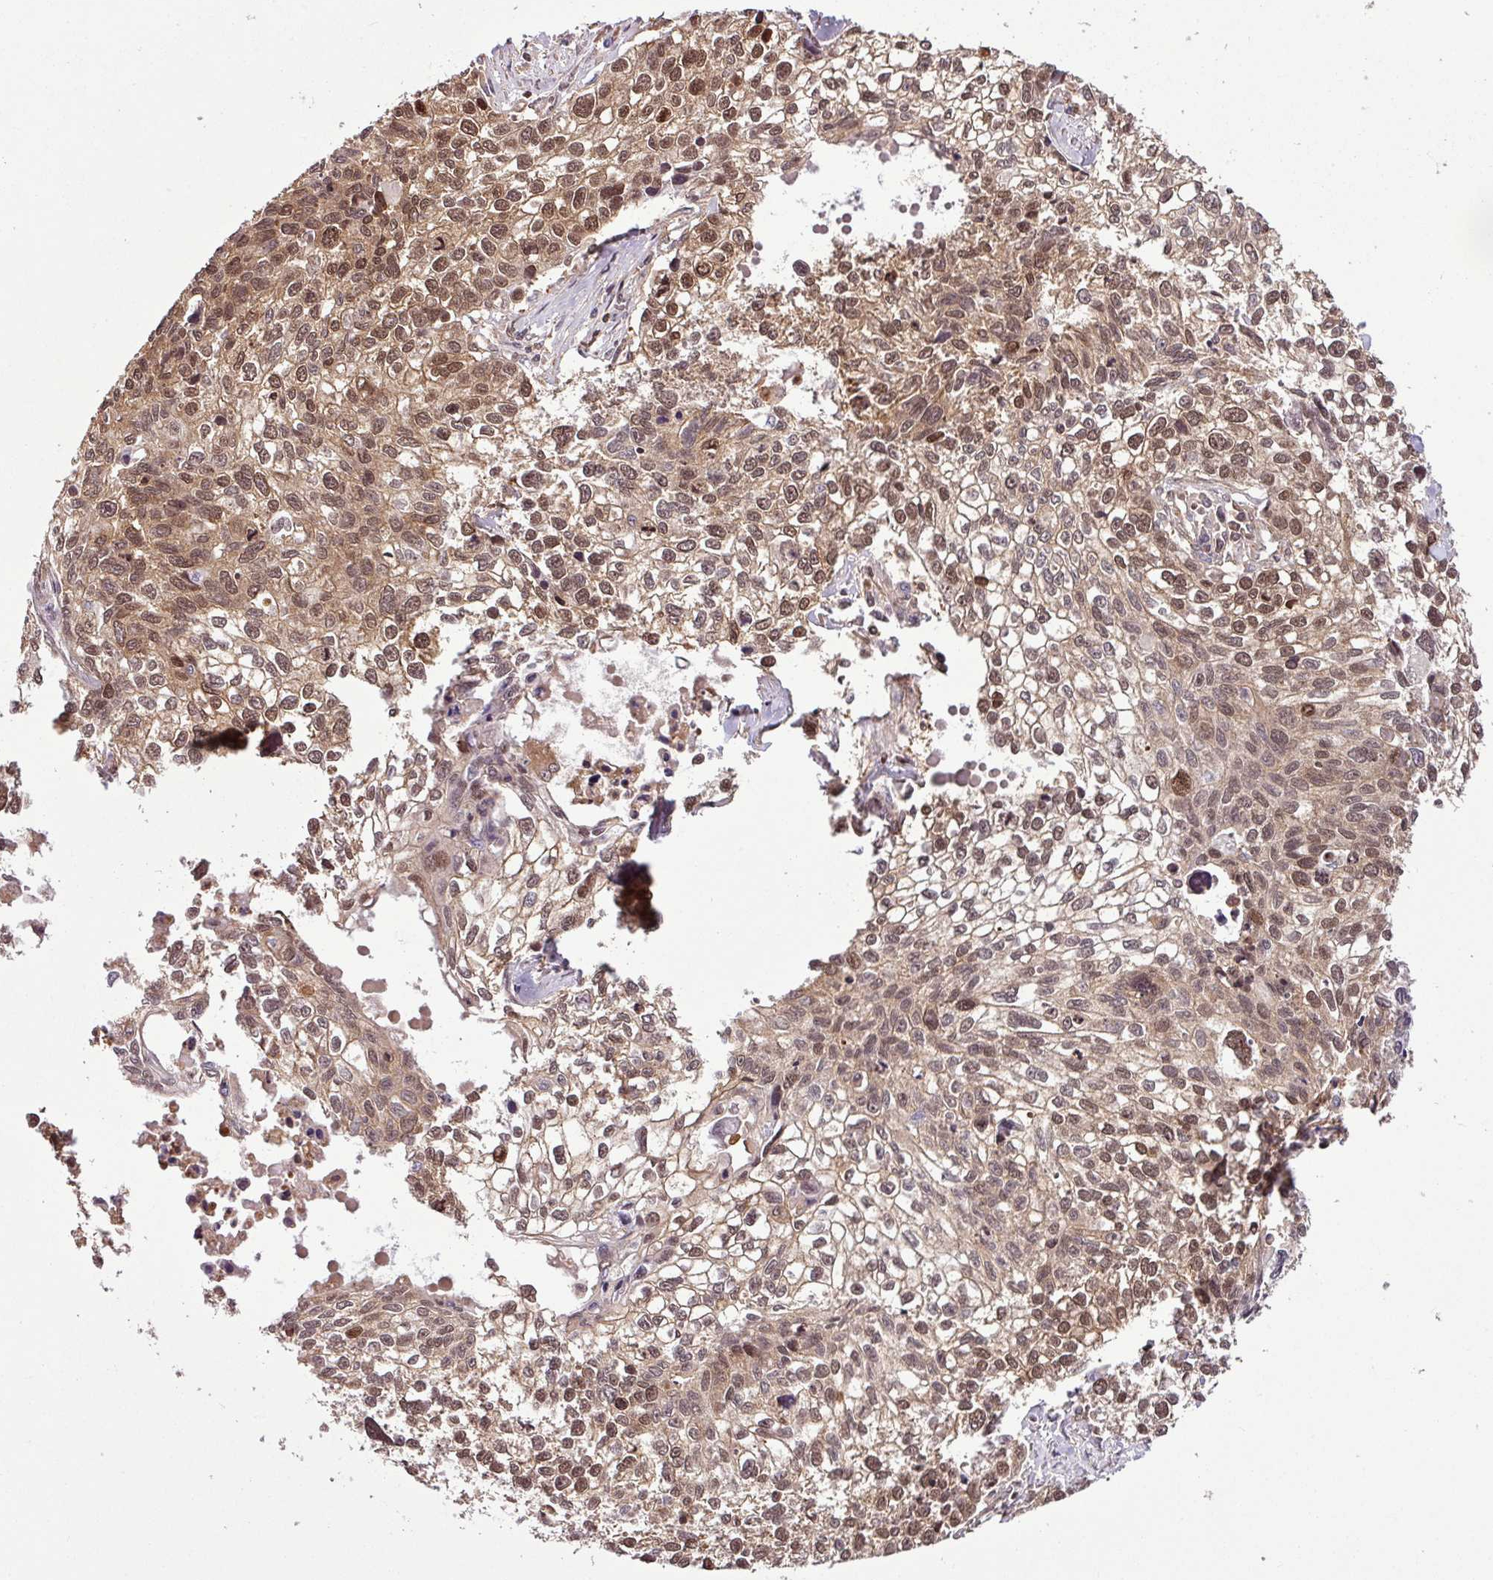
{"staining": {"intensity": "moderate", "quantity": ">75%", "location": "cytoplasmic/membranous,nuclear"}, "tissue": "lung cancer", "cell_type": "Tumor cells", "image_type": "cancer", "snomed": [{"axis": "morphology", "description": "Squamous cell carcinoma, NOS"}, {"axis": "topography", "description": "Lung"}], "caption": "Squamous cell carcinoma (lung) tissue reveals moderate cytoplasmic/membranous and nuclear staining in approximately >75% of tumor cells", "gene": "ITPKC", "patient": {"sex": "male", "age": 74}}